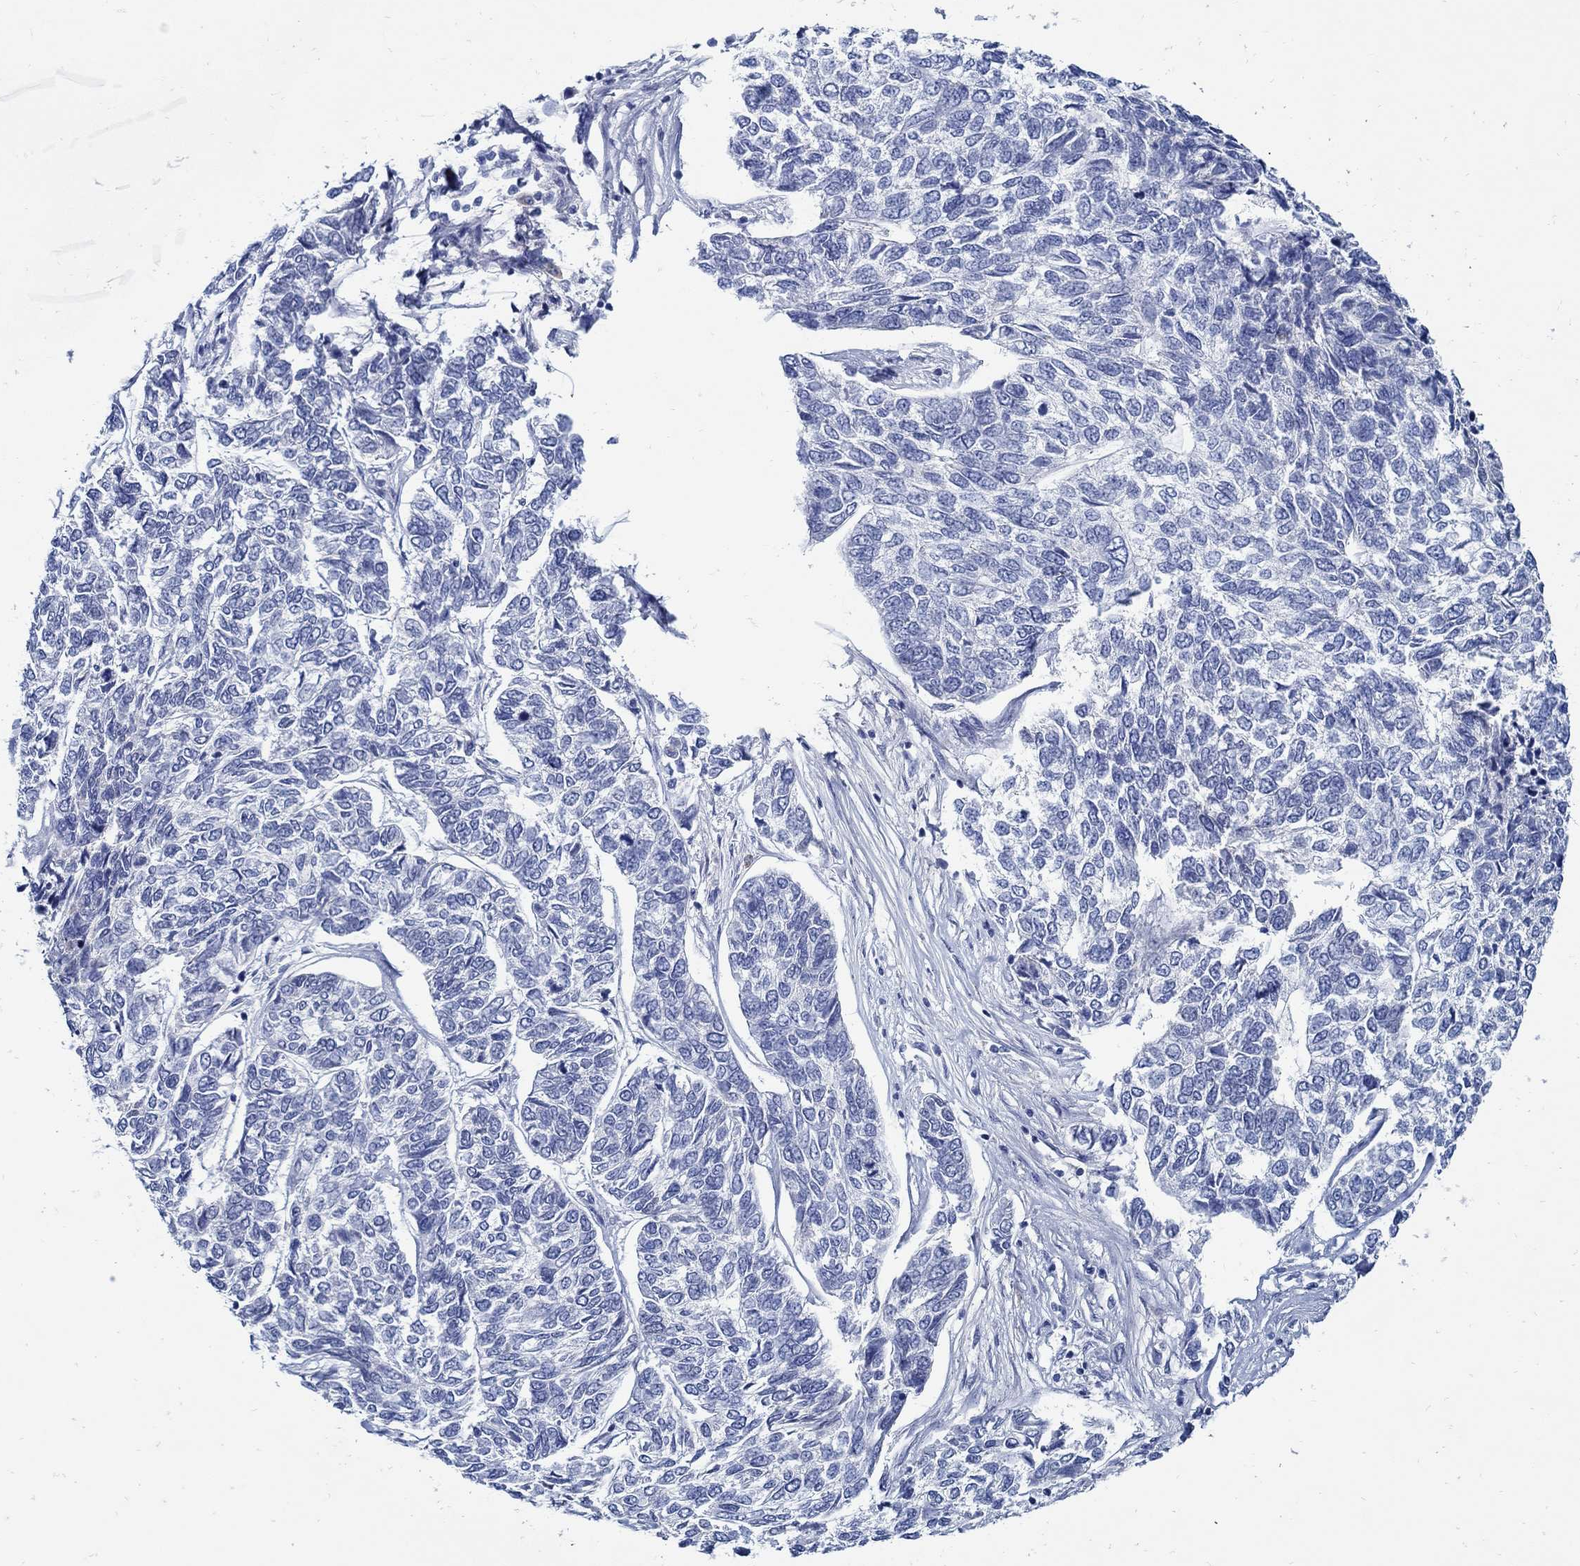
{"staining": {"intensity": "negative", "quantity": "none", "location": "none"}, "tissue": "skin cancer", "cell_type": "Tumor cells", "image_type": "cancer", "snomed": [{"axis": "morphology", "description": "Basal cell carcinoma"}, {"axis": "topography", "description": "Skin"}], "caption": "Histopathology image shows no protein positivity in tumor cells of basal cell carcinoma (skin) tissue. The staining is performed using DAB (3,3'-diaminobenzidine) brown chromogen with nuclei counter-stained in using hematoxylin.", "gene": "PAX9", "patient": {"sex": "female", "age": 65}}